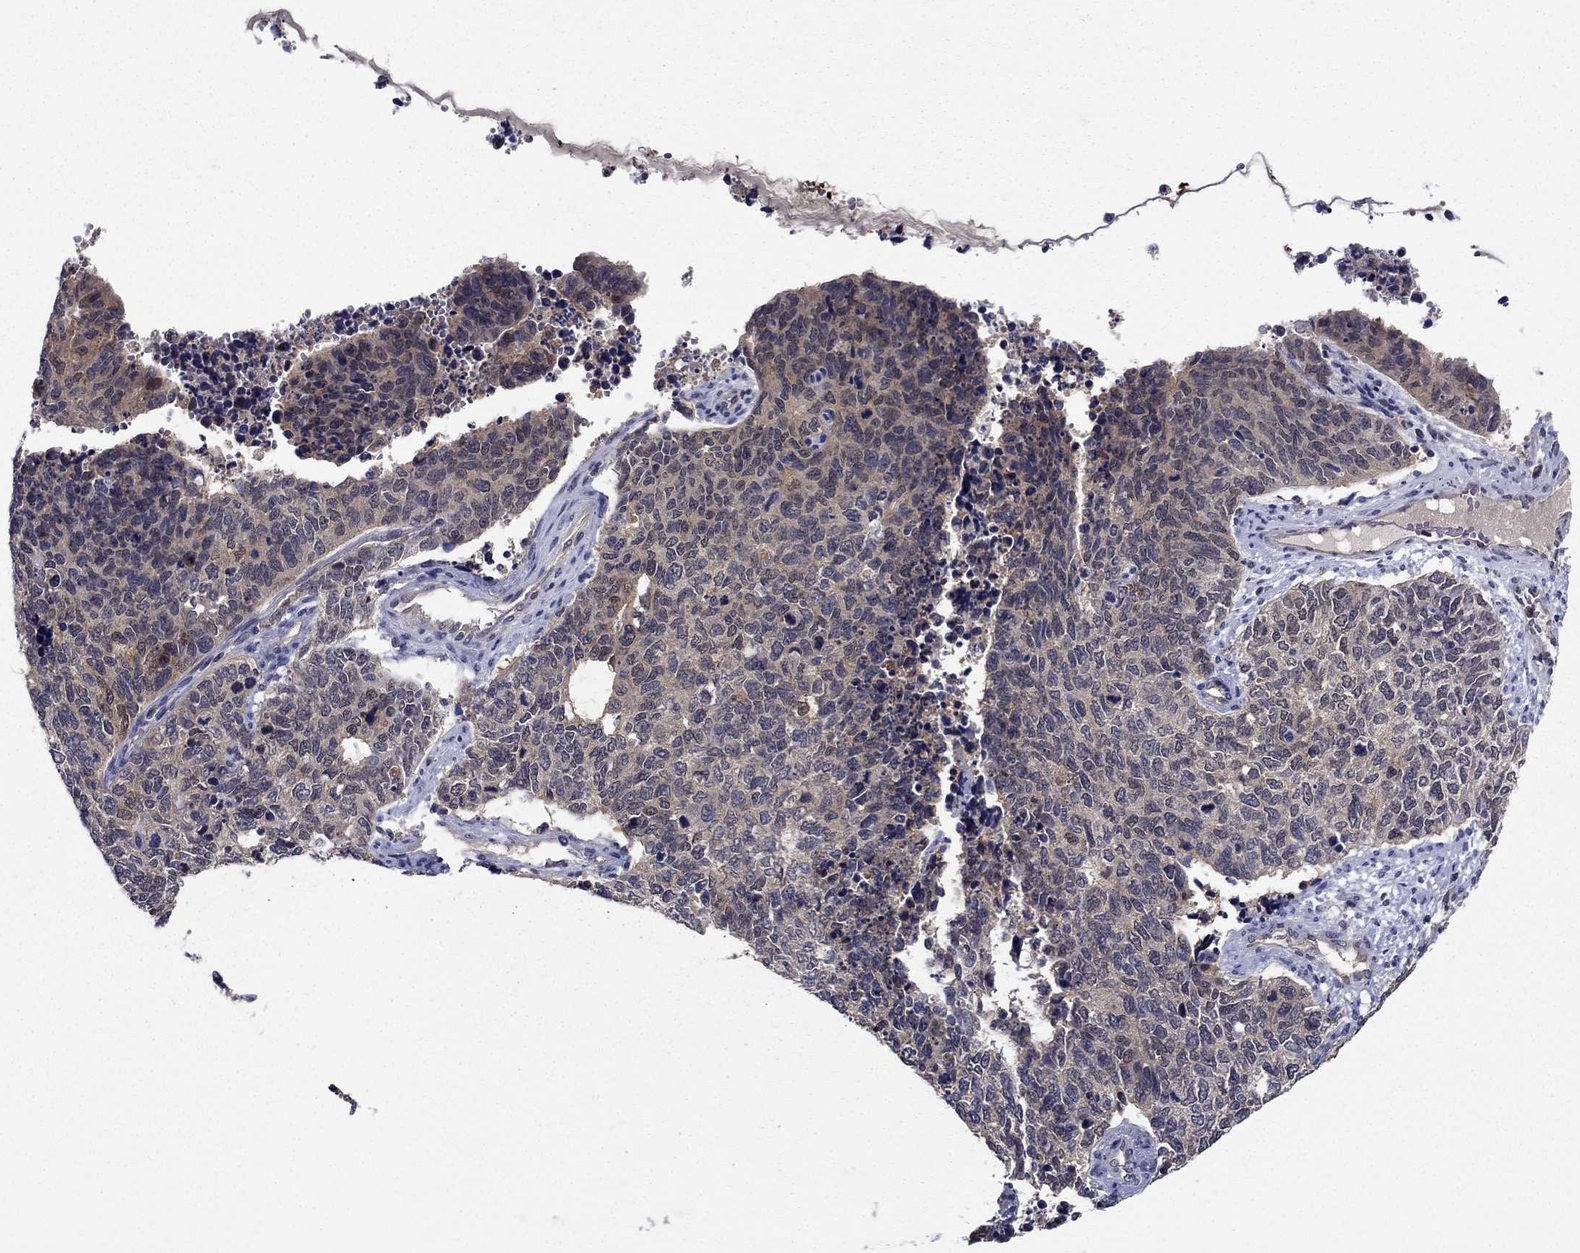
{"staining": {"intensity": "negative", "quantity": "none", "location": "none"}, "tissue": "cervical cancer", "cell_type": "Tumor cells", "image_type": "cancer", "snomed": [{"axis": "morphology", "description": "Squamous cell carcinoma, NOS"}, {"axis": "topography", "description": "Cervix"}], "caption": "Immunohistochemistry (IHC) histopathology image of squamous cell carcinoma (cervical) stained for a protein (brown), which displays no positivity in tumor cells.", "gene": "GLTP", "patient": {"sex": "female", "age": 63}}